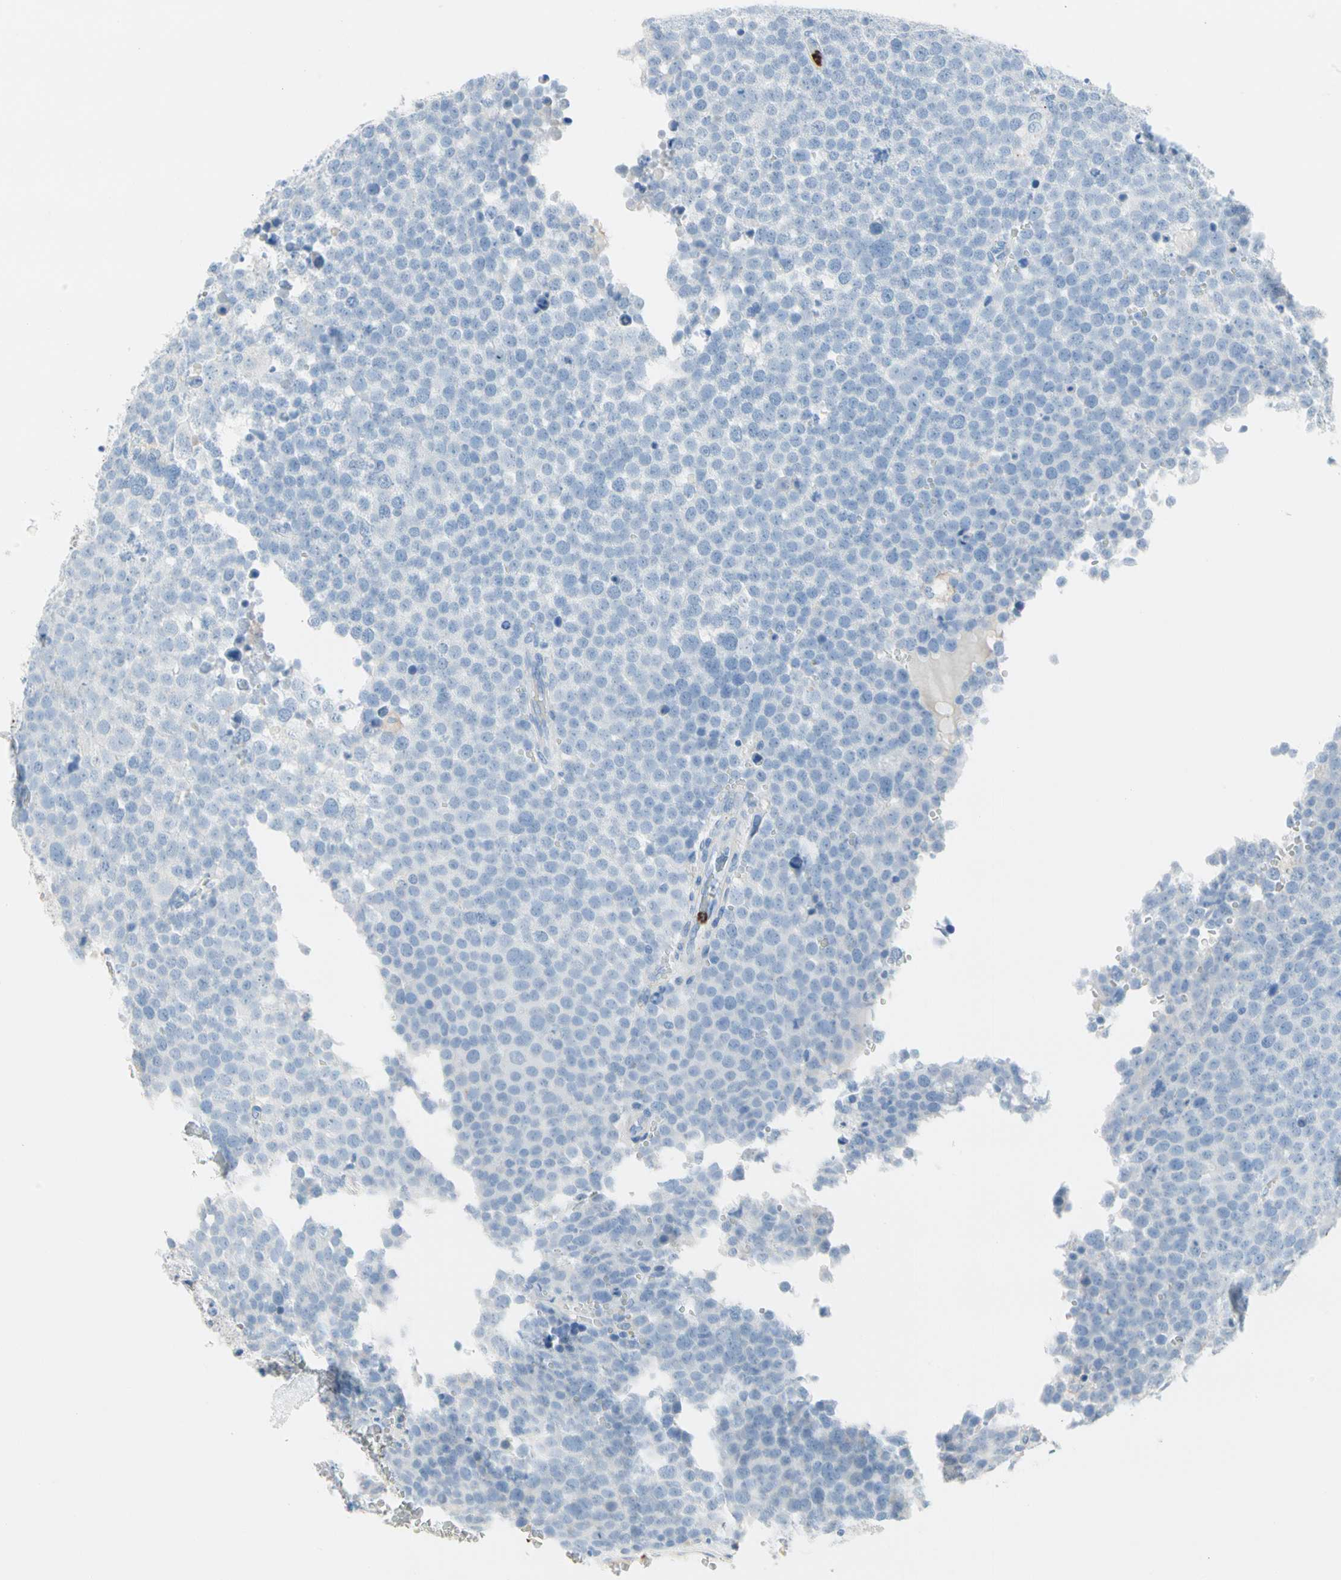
{"staining": {"intensity": "negative", "quantity": "none", "location": "none"}, "tissue": "testis cancer", "cell_type": "Tumor cells", "image_type": "cancer", "snomed": [{"axis": "morphology", "description": "Seminoma, NOS"}, {"axis": "topography", "description": "Testis"}], "caption": "This image is of seminoma (testis) stained with IHC to label a protein in brown with the nuclei are counter-stained blue. There is no staining in tumor cells.", "gene": "CLEC4A", "patient": {"sex": "male", "age": 71}}